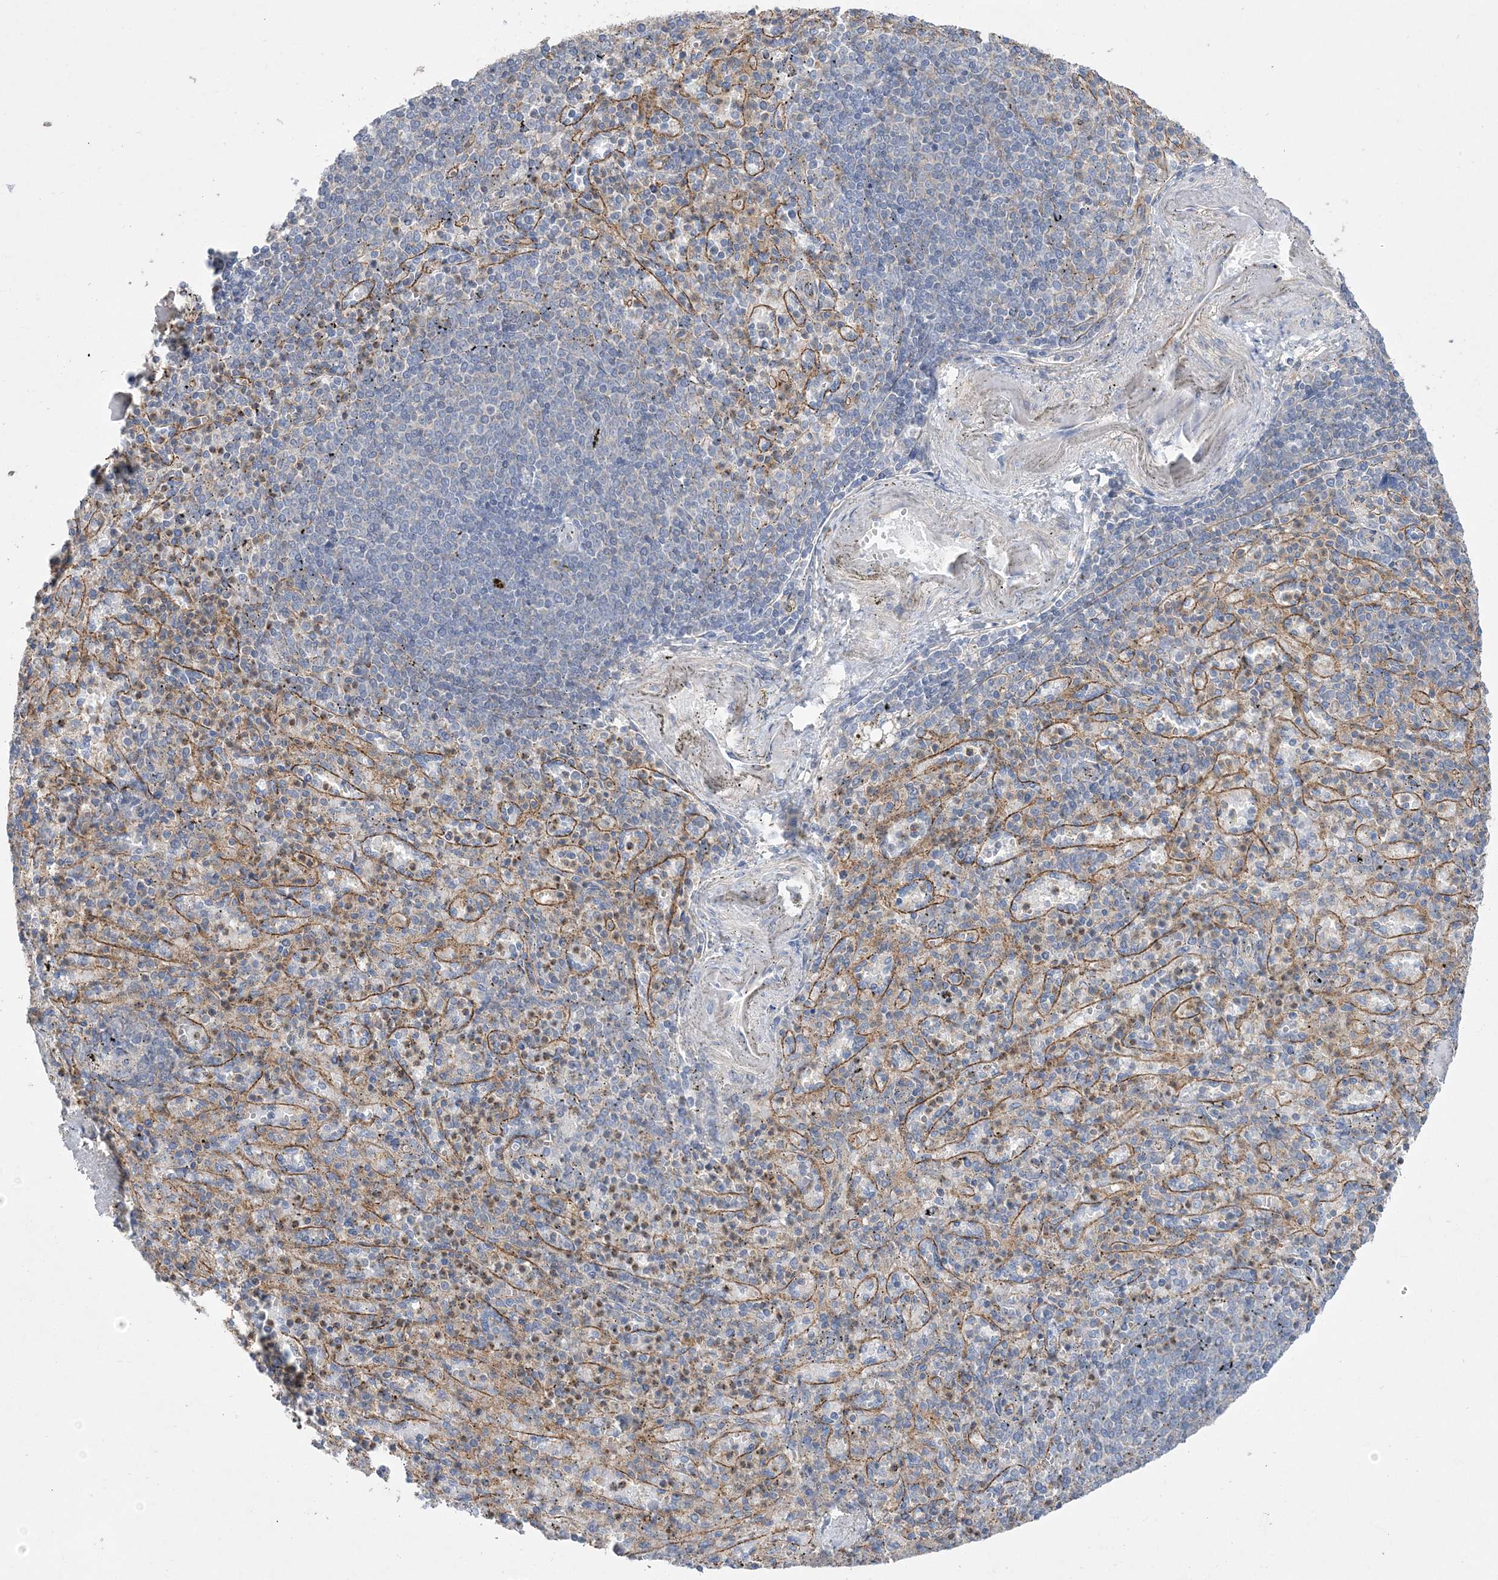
{"staining": {"intensity": "weak", "quantity": "<25%", "location": "cytoplasmic/membranous"}, "tissue": "spleen", "cell_type": "Cells in red pulp", "image_type": "normal", "snomed": [{"axis": "morphology", "description": "Normal tissue, NOS"}, {"axis": "topography", "description": "Spleen"}], "caption": "The immunohistochemistry (IHC) micrograph has no significant positivity in cells in red pulp of spleen.", "gene": "PIGC", "patient": {"sex": "female", "age": 74}}